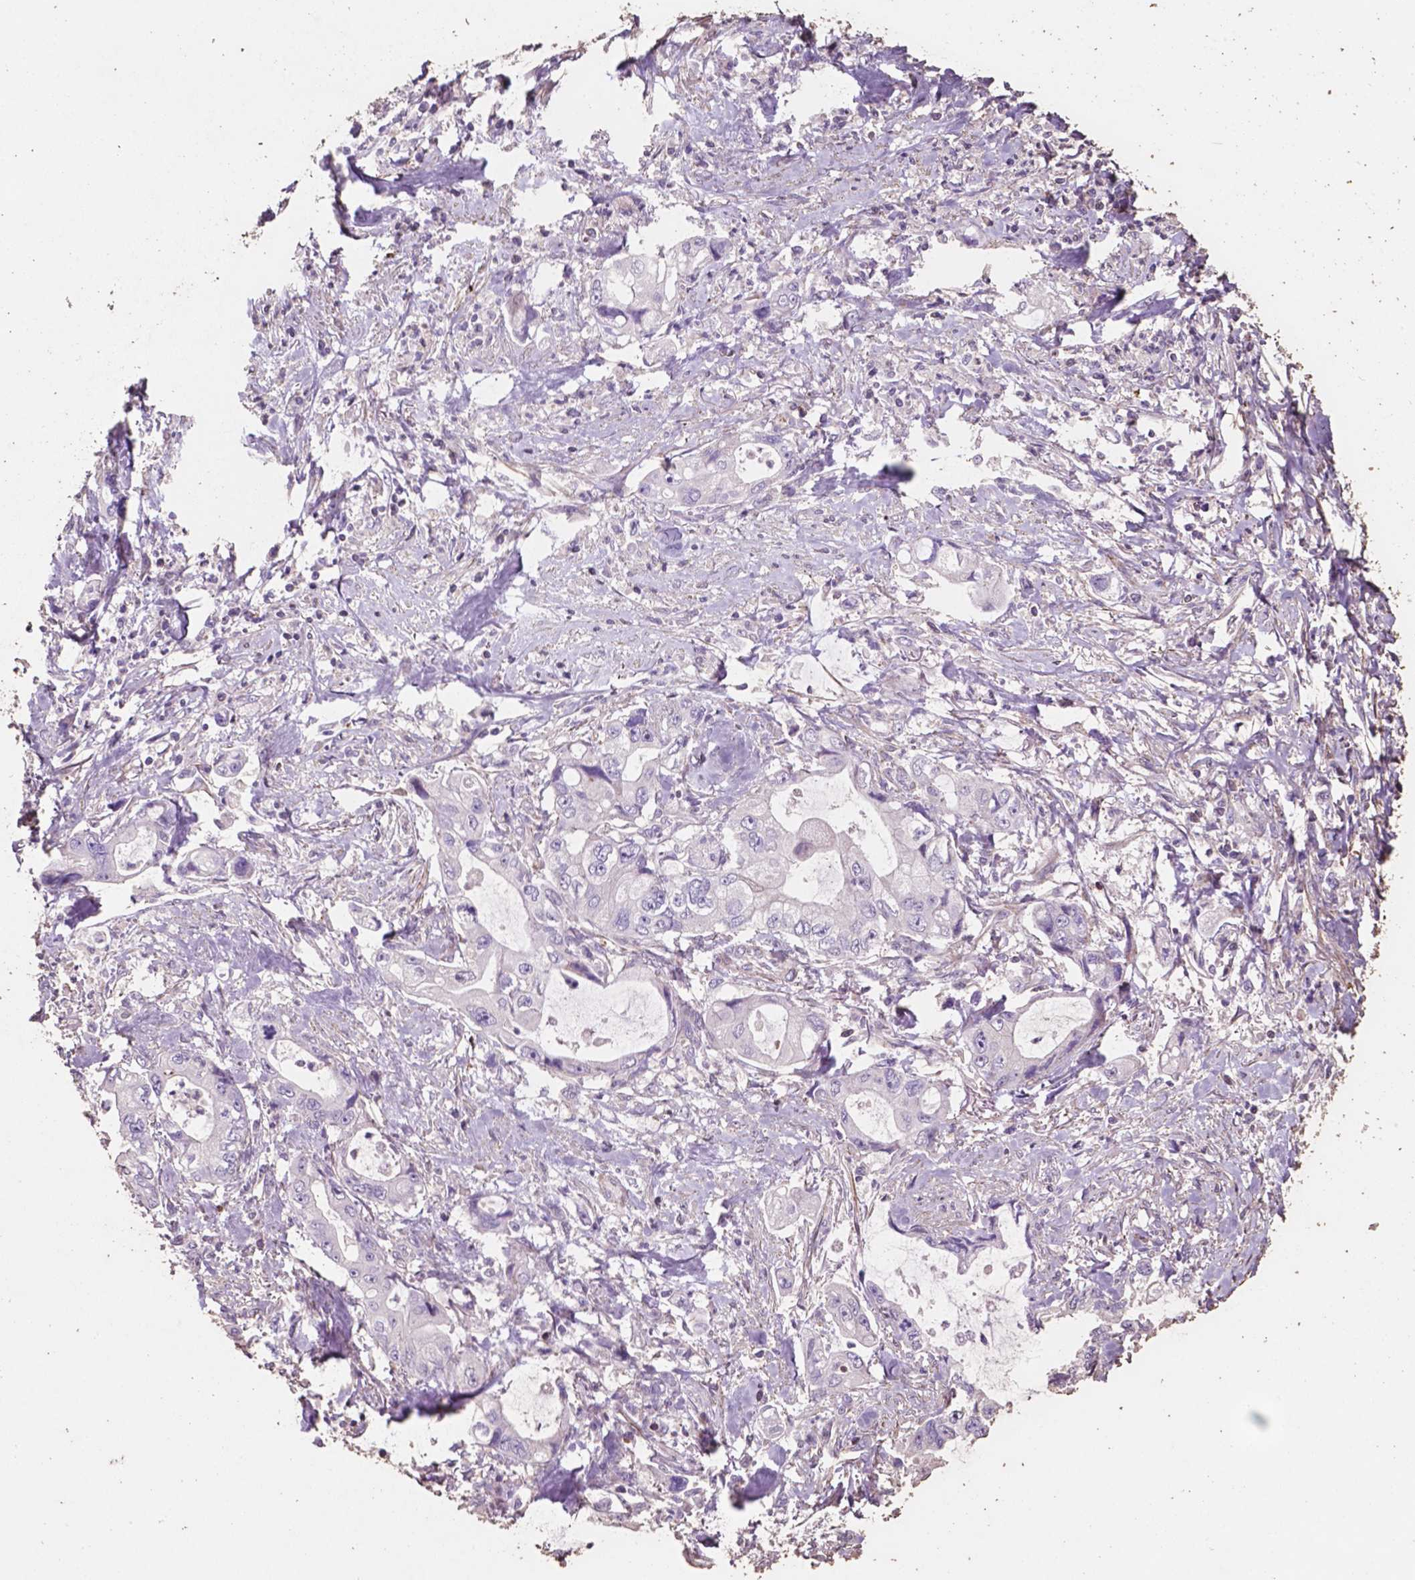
{"staining": {"intensity": "negative", "quantity": "none", "location": "none"}, "tissue": "stomach cancer", "cell_type": "Tumor cells", "image_type": "cancer", "snomed": [{"axis": "morphology", "description": "Adenocarcinoma, NOS"}, {"axis": "topography", "description": "Pancreas"}, {"axis": "topography", "description": "Stomach, upper"}], "caption": "IHC image of neoplastic tissue: stomach cancer (adenocarcinoma) stained with DAB exhibits no significant protein expression in tumor cells.", "gene": "COMMD4", "patient": {"sex": "male", "age": 77}}